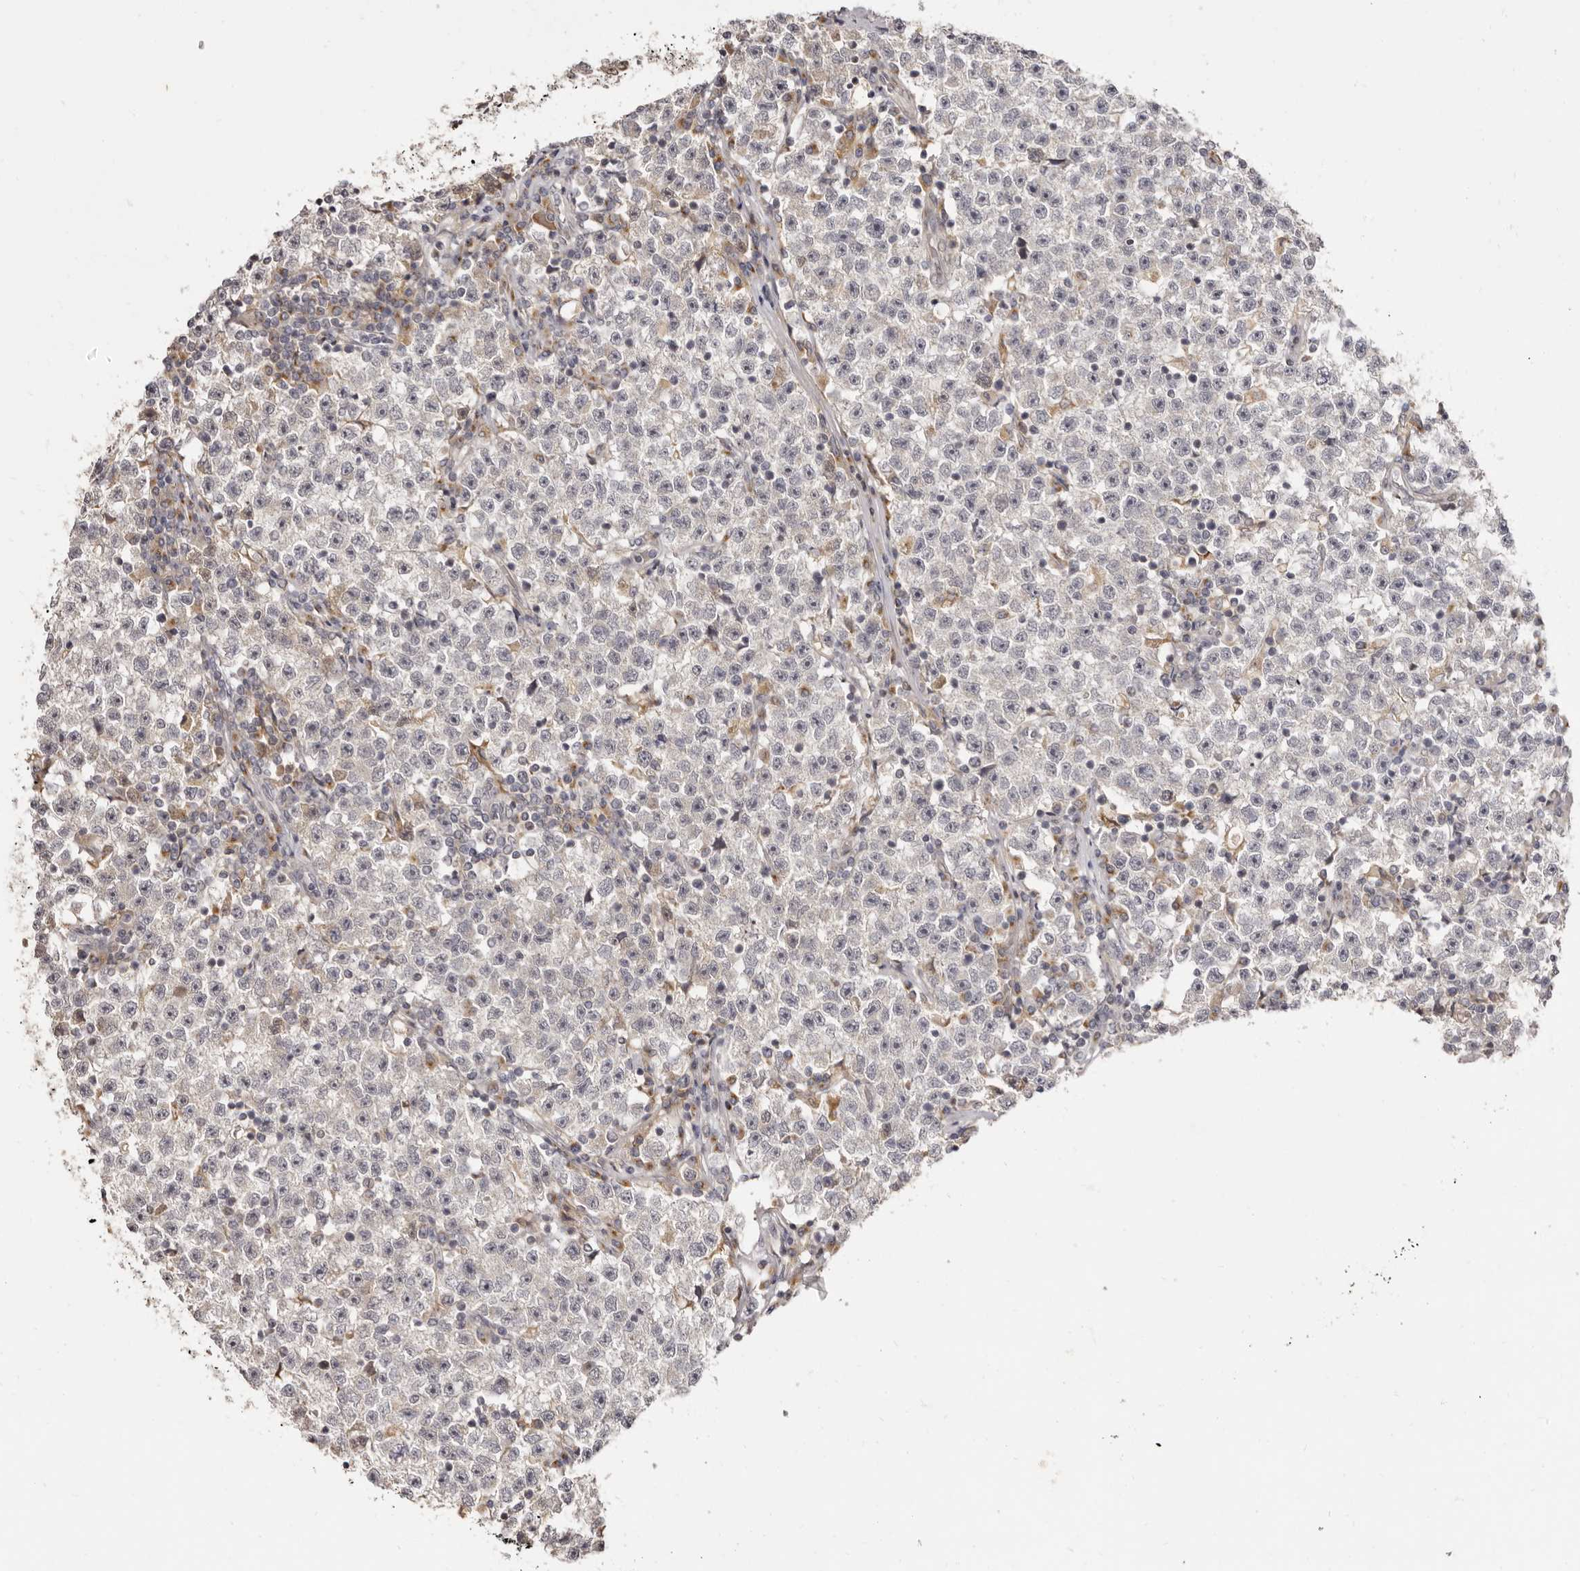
{"staining": {"intensity": "negative", "quantity": "none", "location": "none"}, "tissue": "testis cancer", "cell_type": "Tumor cells", "image_type": "cancer", "snomed": [{"axis": "morphology", "description": "Seminoma, NOS"}, {"axis": "topography", "description": "Testis"}], "caption": "The photomicrograph displays no staining of tumor cells in testis cancer (seminoma).", "gene": "ZNF326", "patient": {"sex": "male", "age": 22}}